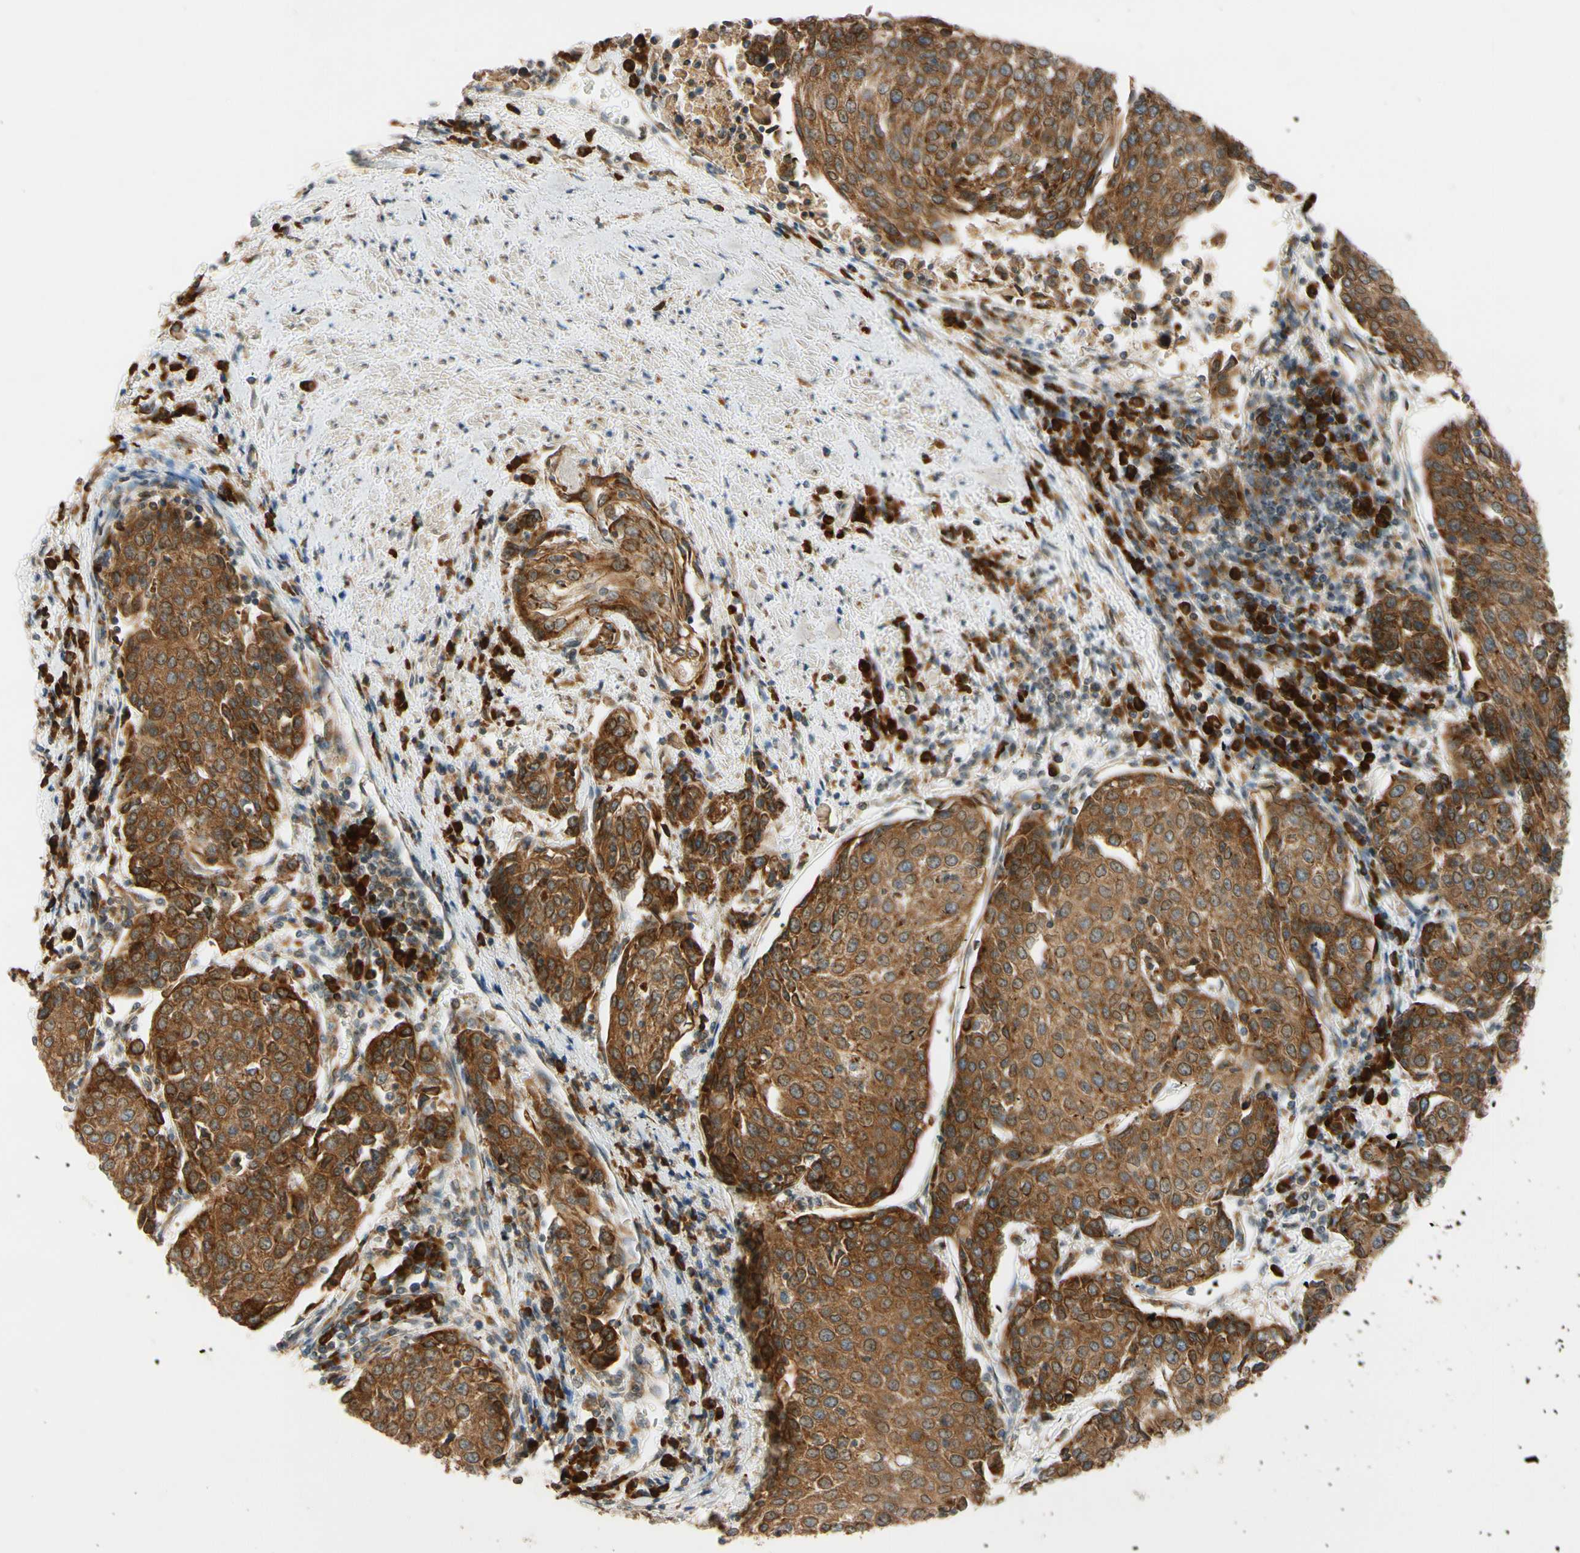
{"staining": {"intensity": "strong", "quantity": ">75%", "location": "cytoplasmic/membranous"}, "tissue": "urothelial cancer", "cell_type": "Tumor cells", "image_type": "cancer", "snomed": [{"axis": "morphology", "description": "Urothelial carcinoma, High grade"}, {"axis": "topography", "description": "Urinary bladder"}], "caption": "The histopathology image shows immunohistochemical staining of urothelial cancer. There is strong cytoplasmic/membranous positivity is identified in about >75% of tumor cells. Immunohistochemistry stains the protein of interest in brown and the nuclei are stained blue.", "gene": "RPN2", "patient": {"sex": "female", "age": 85}}